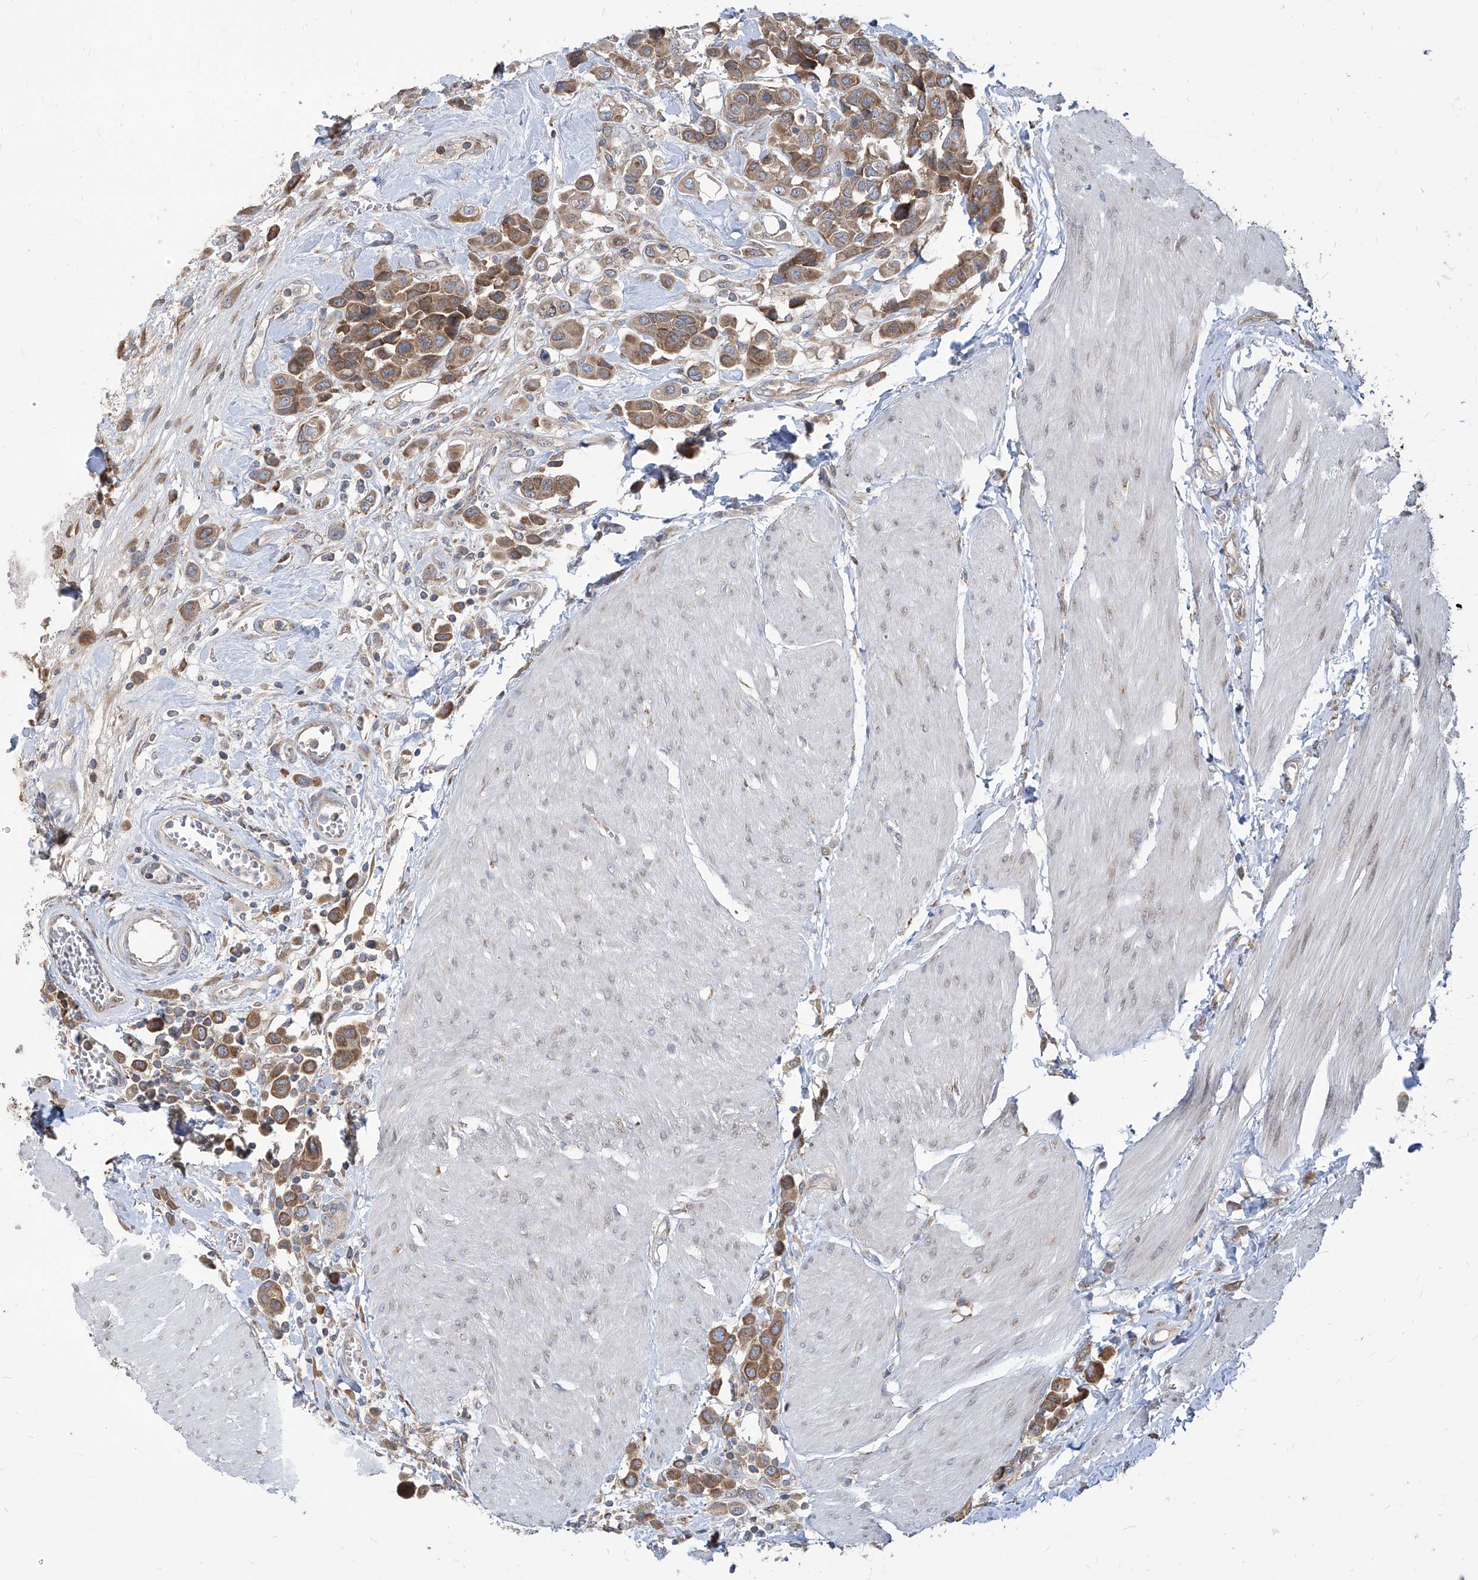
{"staining": {"intensity": "moderate", "quantity": ">75%", "location": "cytoplasmic/membranous"}, "tissue": "urothelial cancer", "cell_type": "Tumor cells", "image_type": "cancer", "snomed": [{"axis": "morphology", "description": "Urothelial carcinoma, High grade"}, {"axis": "topography", "description": "Urinary bladder"}], "caption": "Immunohistochemical staining of human high-grade urothelial carcinoma exhibits medium levels of moderate cytoplasmic/membranous staining in approximately >75% of tumor cells. (DAB (3,3'-diaminobenzidine) IHC, brown staining for protein, blue staining for nuclei).", "gene": "FAM83B", "patient": {"sex": "male", "age": 50}}